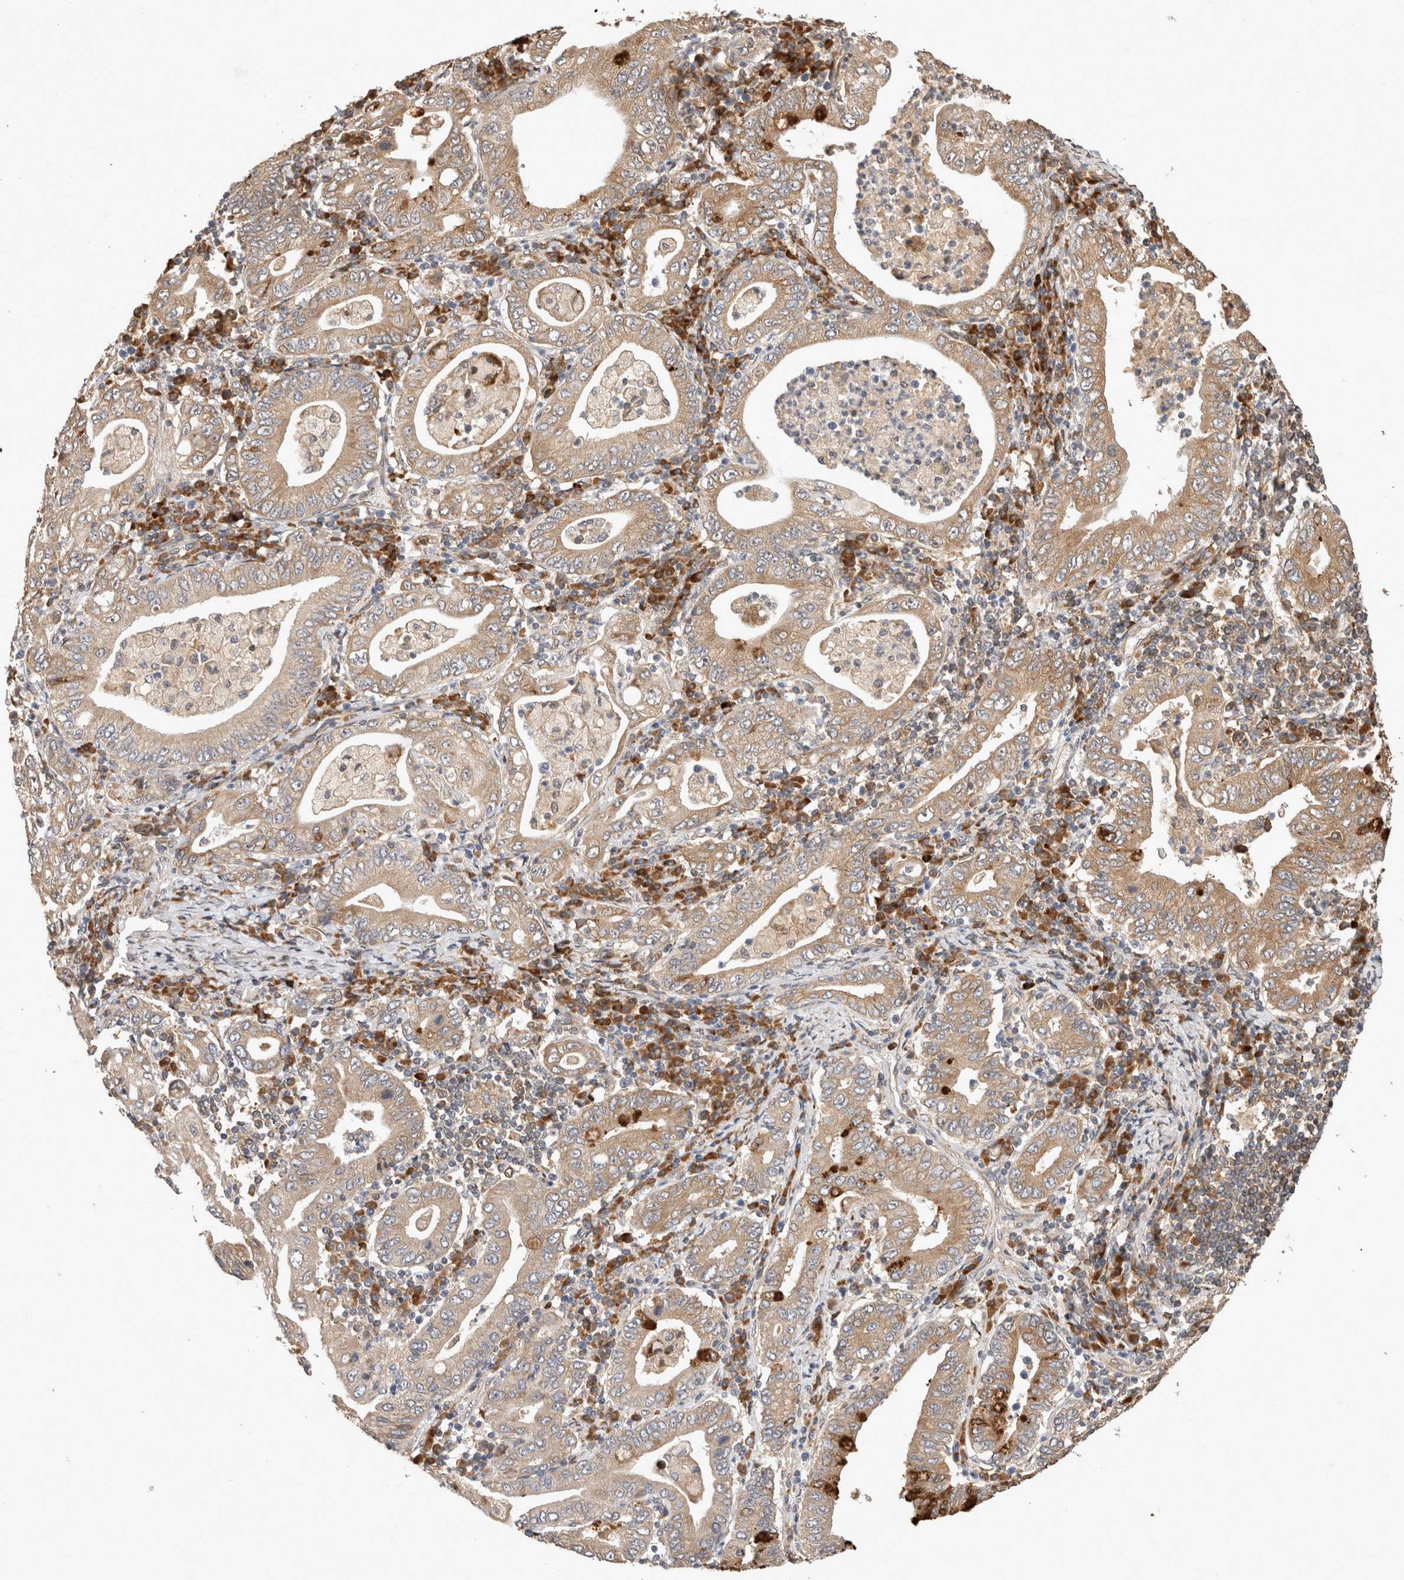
{"staining": {"intensity": "weak", "quantity": ">75%", "location": "cytoplasmic/membranous"}, "tissue": "stomach cancer", "cell_type": "Tumor cells", "image_type": "cancer", "snomed": [{"axis": "morphology", "description": "Normal tissue, NOS"}, {"axis": "morphology", "description": "Adenocarcinoma, NOS"}, {"axis": "topography", "description": "Esophagus"}, {"axis": "topography", "description": "Stomach, upper"}, {"axis": "topography", "description": "Peripheral nerve tissue"}], "caption": "Immunohistochemical staining of adenocarcinoma (stomach) shows low levels of weak cytoplasmic/membranous positivity in approximately >75% of tumor cells. (Stains: DAB in brown, nuclei in blue, Microscopy: brightfield microscopy at high magnification).", "gene": "PCDHB15", "patient": {"sex": "male", "age": 62}}